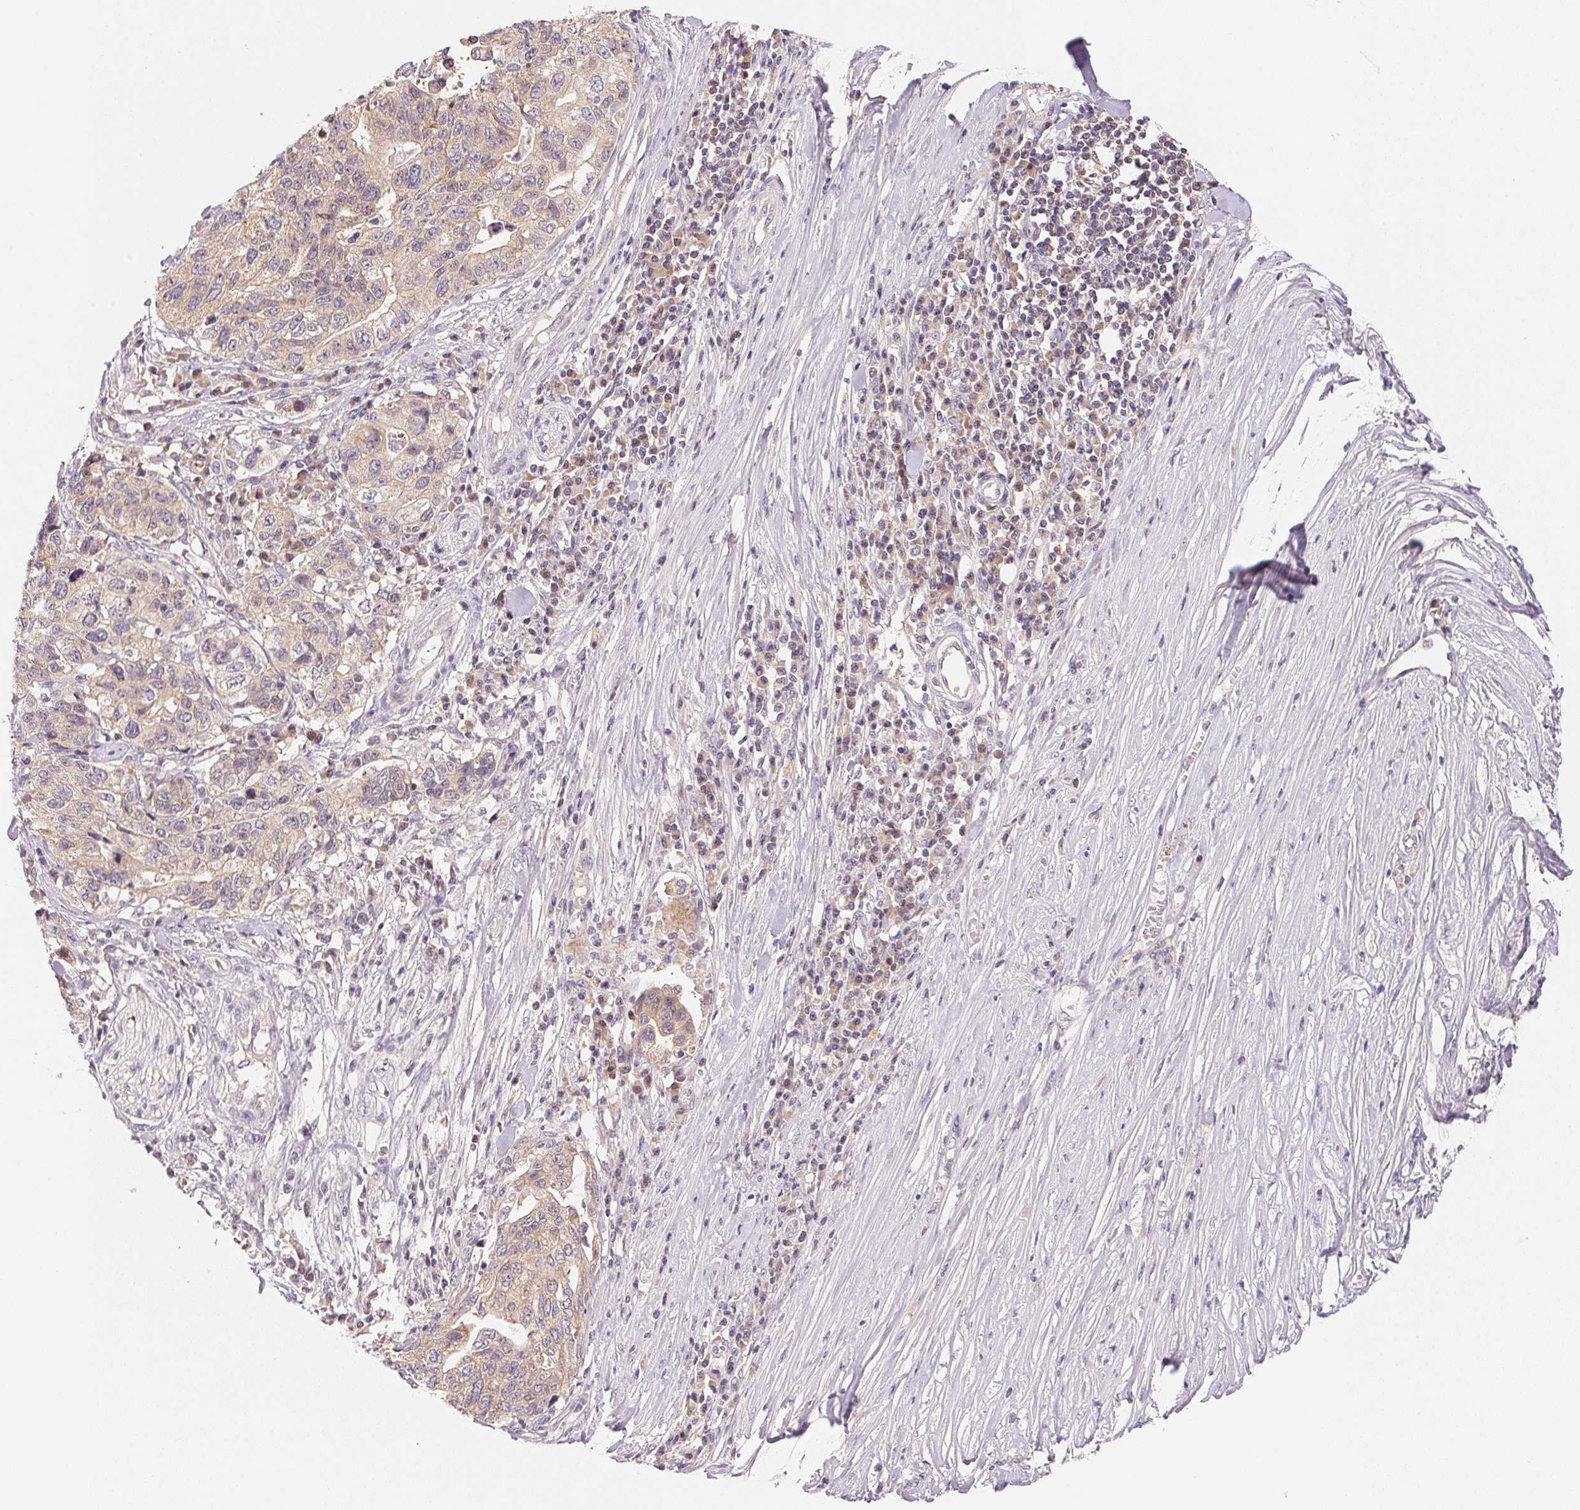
{"staining": {"intensity": "weak", "quantity": "25%-75%", "location": "cytoplasmic/membranous"}, "tissue": "stomach cancer", "cell_type": "Tumor cells", "image_type": "cancer", "snomed": [{"axis": "morphology", "description": "Adenocarcinoma, NOS"}, {"axis": "topography", "description": "Stomach, upper"}], "caption": "Protein expression analysis of stomach cancer reveals weak cytoplasmic/membranous expression in about 25%-75% of tumor cells.", "gene": "BNIP5", "patient": {"sex": "female", "age": 67}}